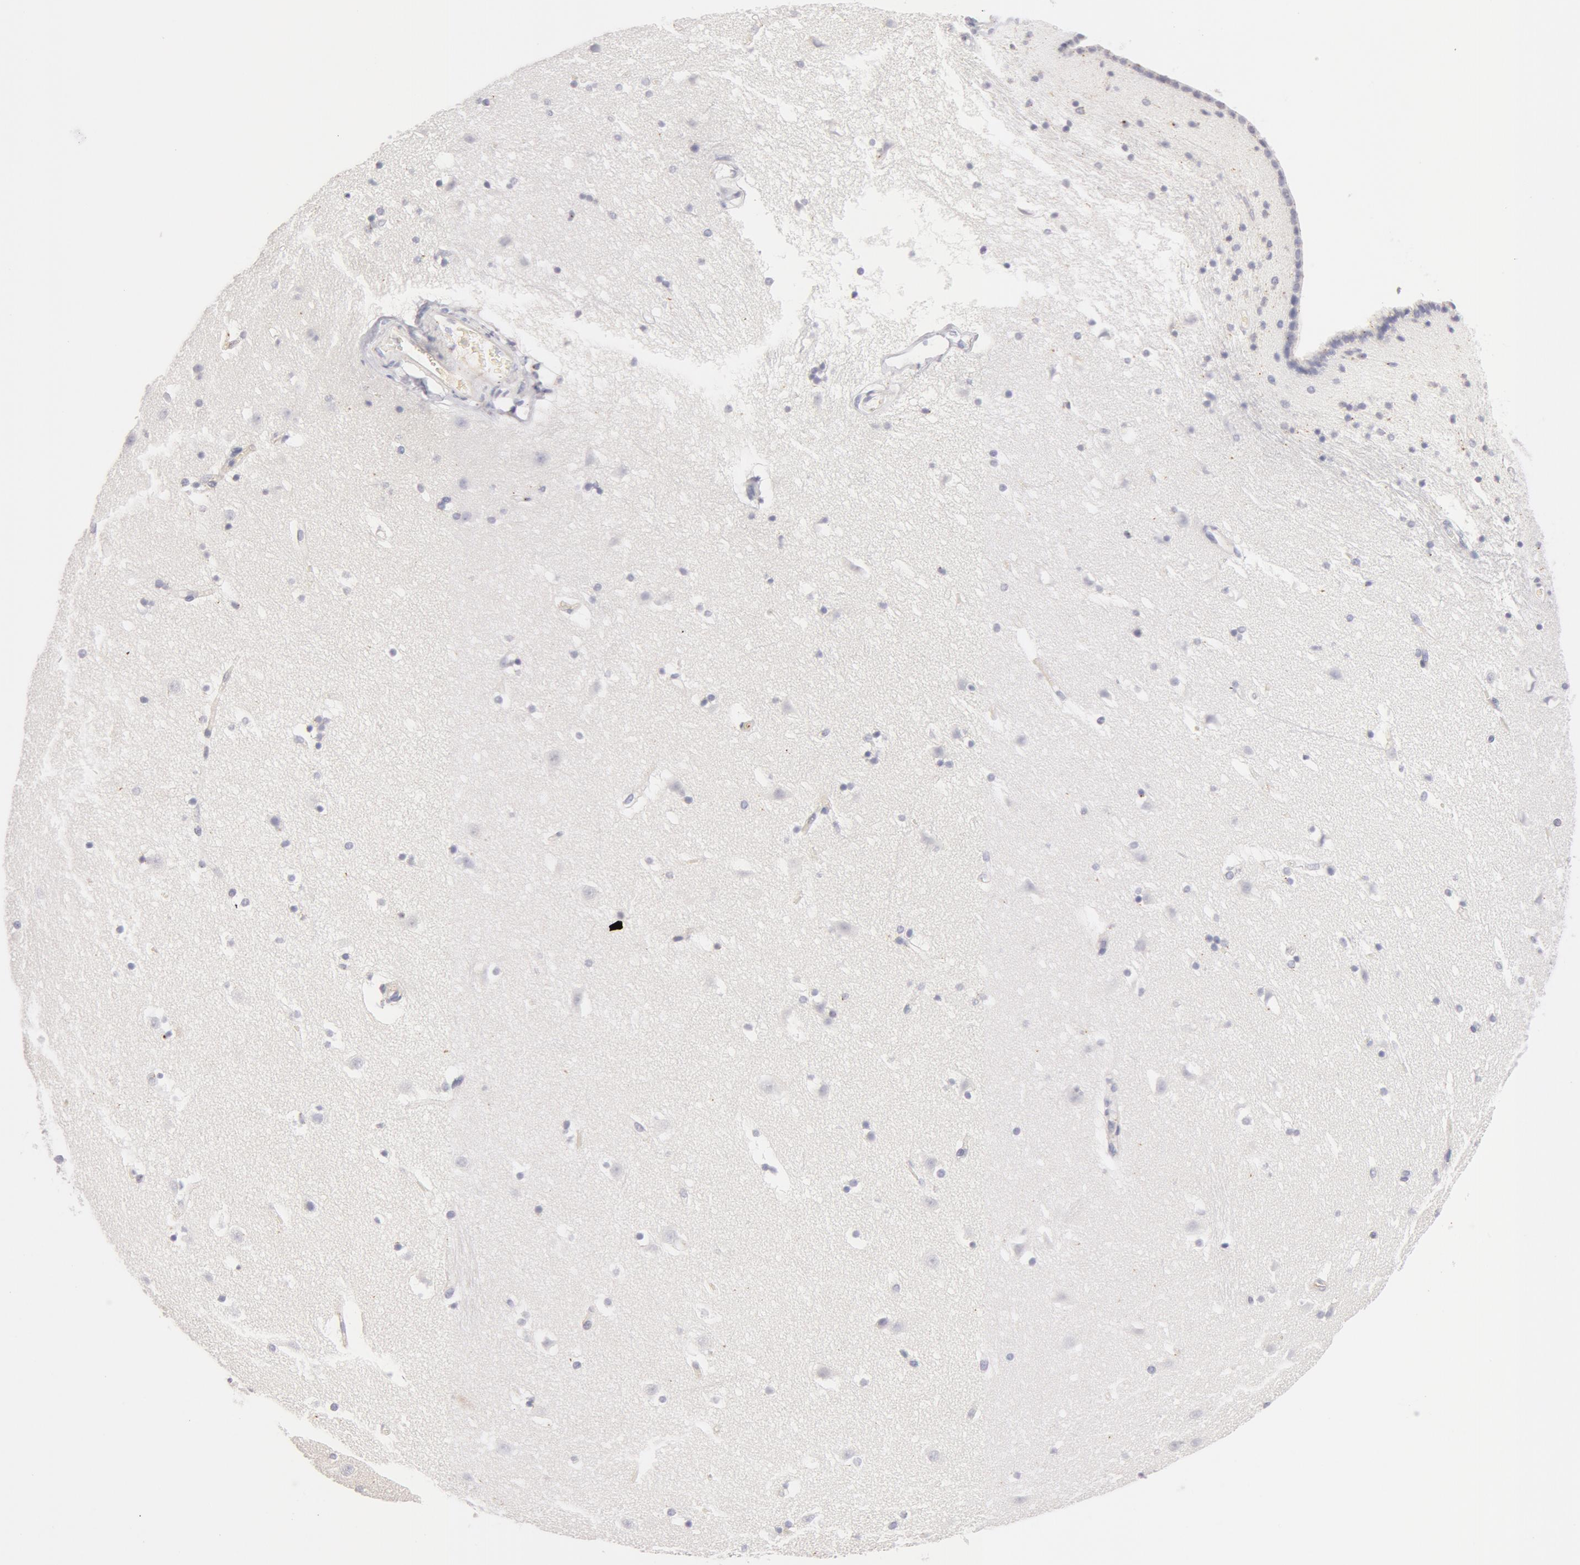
{"staining": {"intensity": "negative", "quantity": "none", "location": "none"}, "tissue": "caudate", "cell_type": "Glial cells", "image_type": "normal", "snomed": [{"axis": "morphology", "description": "Normal tissue, NOS"}, {"axis": "topography", "description": "Lateral ventricle wall"}], "caption": "This image is of normal caudate stained with IHC to label a protein in brown with the nuclei are counter-stained blue. There is no staining in glial cells.", "gene": "GC", "patient": {"sex": "male", "age": 45}}